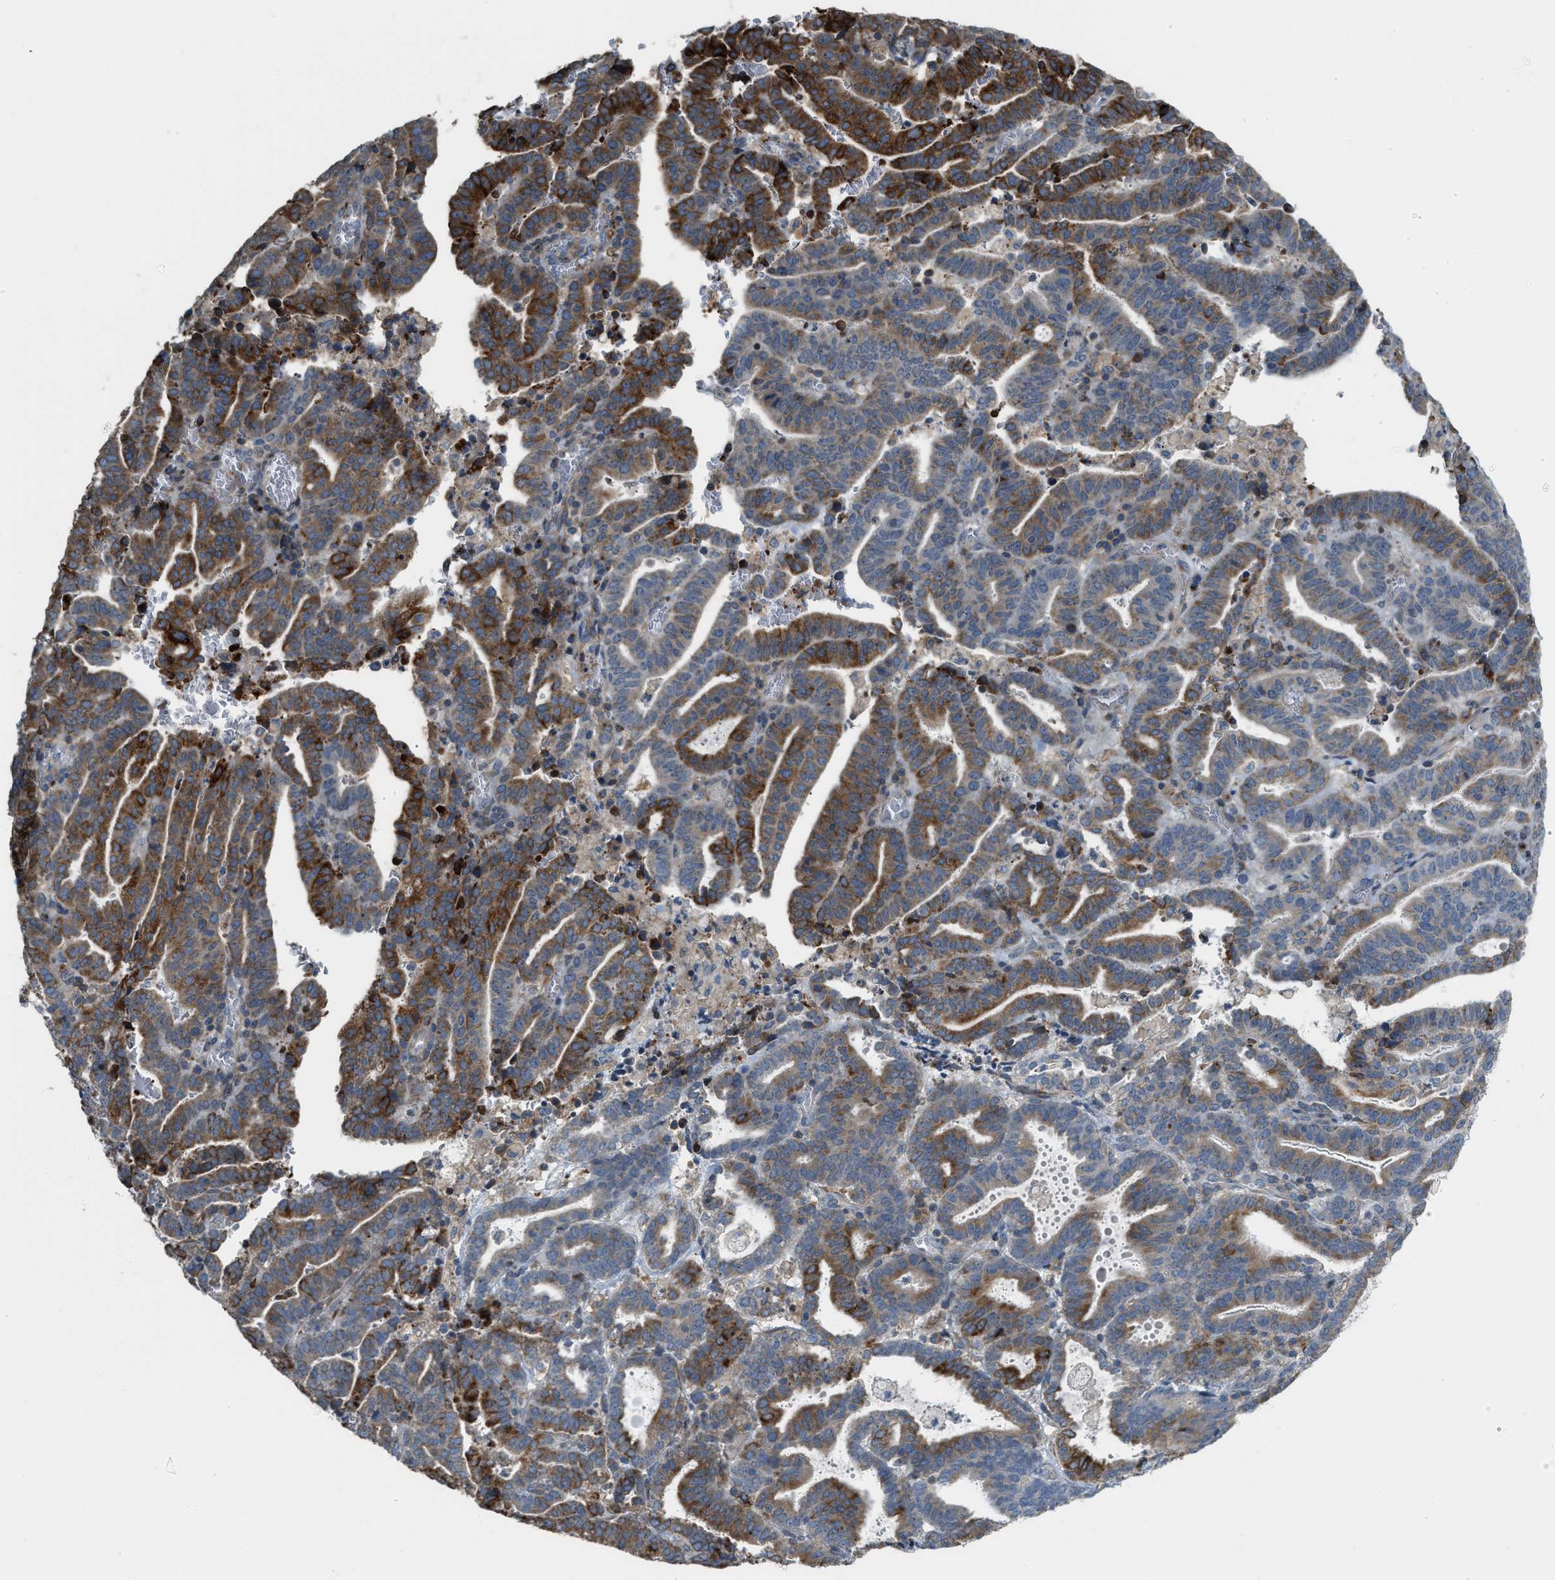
{"staining": {"intensity": "moderate", "quantity": "25%-75%", "location": "cytoplasmic/membranous"}, "tissue": "endometrial cancer", "cell_type": "Tumor cells", "image_type": "cancer", "snomed": [{"axis": "morphology", "description": "Adenocarcinoma, NOS"}, {"axis": "topography", "description": "Uterus"}], "caption": "Protein positivity by IHC demonstrates moderate cytoplasmic/membranous expression in approximately 25%-75% of tumor cells in endometrial adenocarcinoma.", "gene": "DIPK1A", "patient": {"sex": "female", "age": 83}}